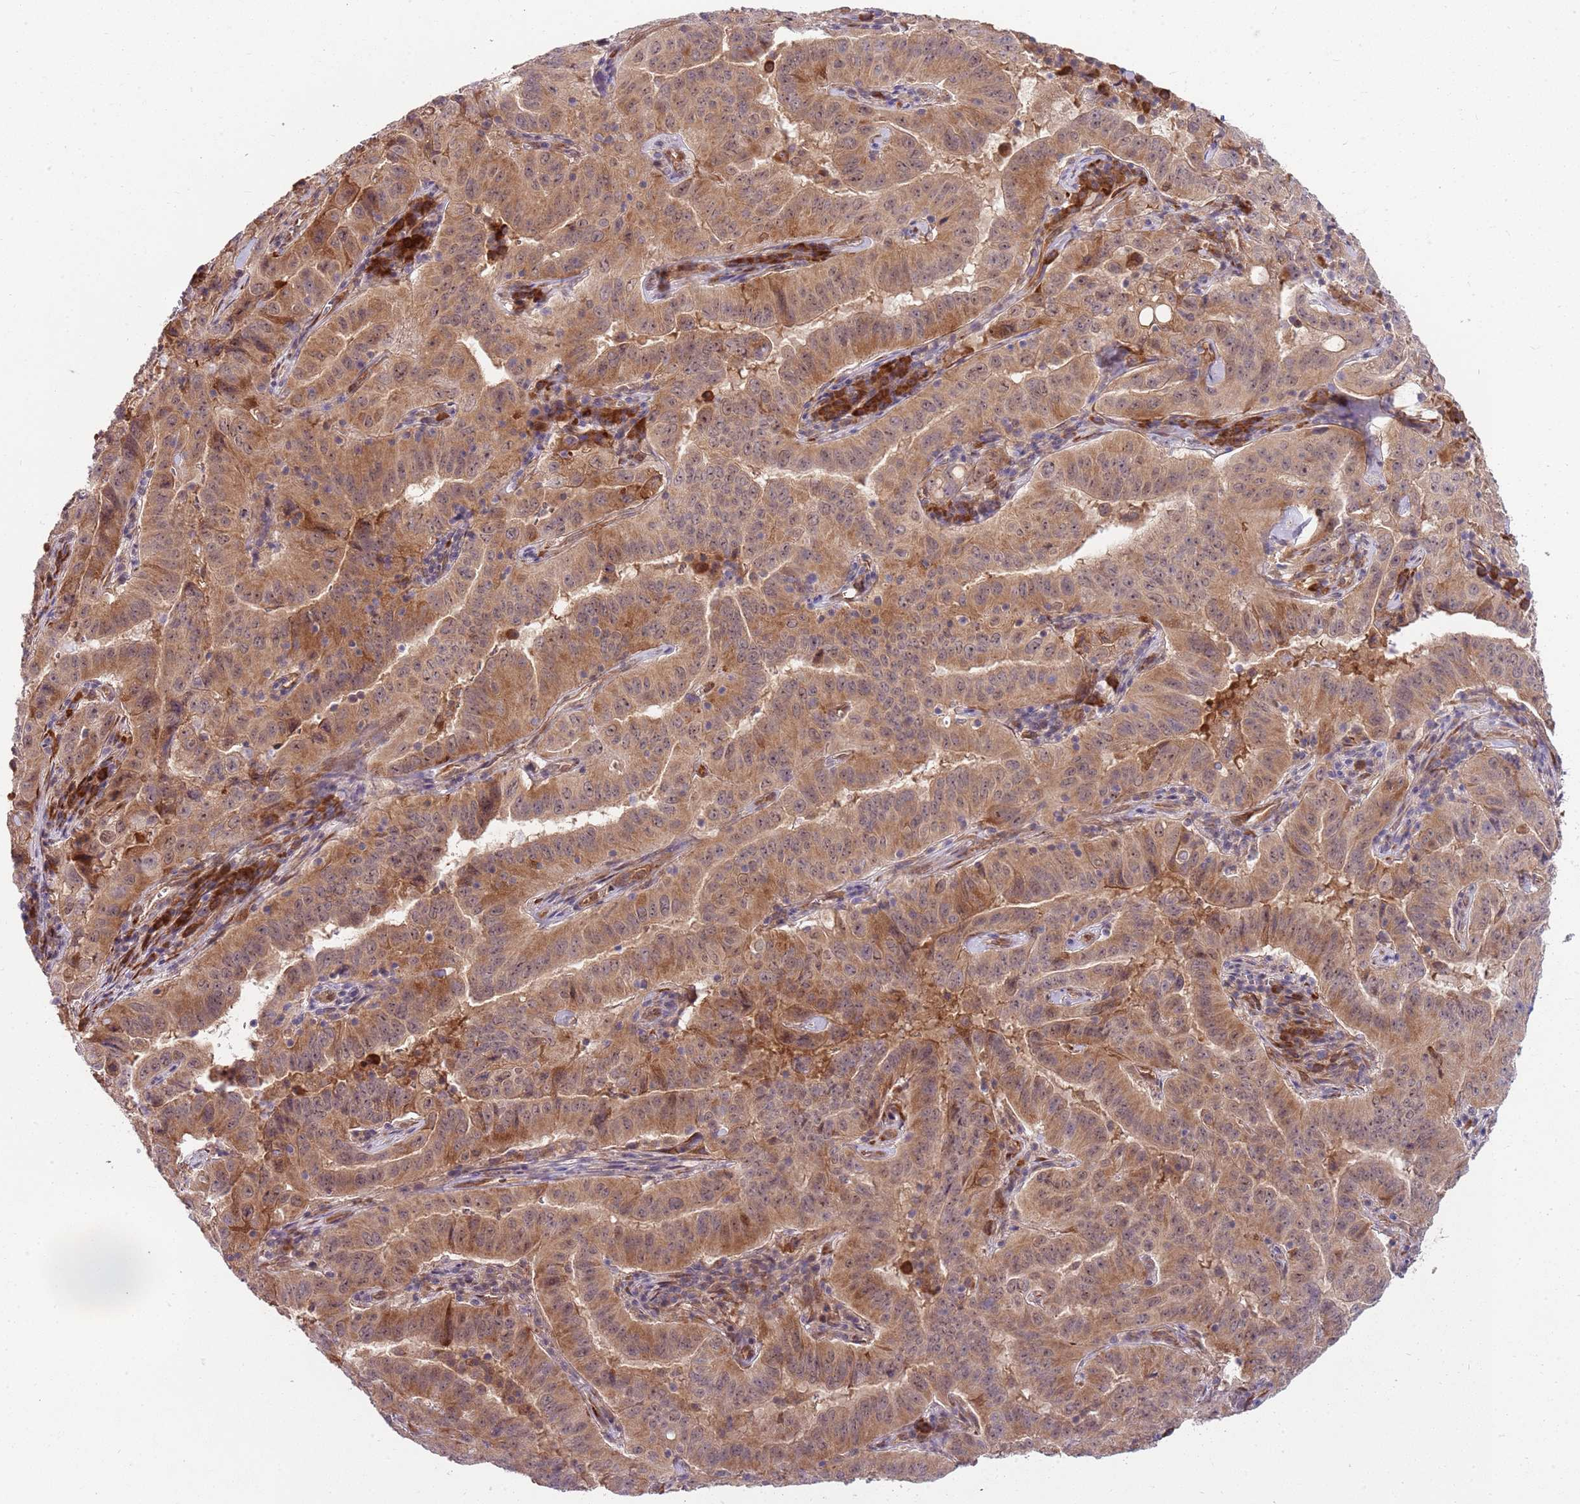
{"staining": {"intensity": "moderate", "quantity": ">75%", "location": "cytoplasmic/membranous,nuclear"}, "tissue": "pancreatic cancer", "cell_type": "Tumor cells", "image_type": "cancer", "snomed": [{"axis": "morphology", "description": "Adenocarcinoma, NOS"}, {"axis": "topography", "description": "Pancreas"}], "caption": "IHC staining of pancreatic cancer, which reveals medium levels of moderate cytoplasmic/membranous and nuclear positivity in approximately >75% of tumor cells indicating moderate cytoplasmic/membranous and nuclear protein staining. The staining was performed using DAB (3,3'-diaminobenzidine) (brown) for protein detection and nuclei were counterstained in hematoxylin (blue).", "gene": "FBXL22", "patient": {"sex": "male", "age": 63}}